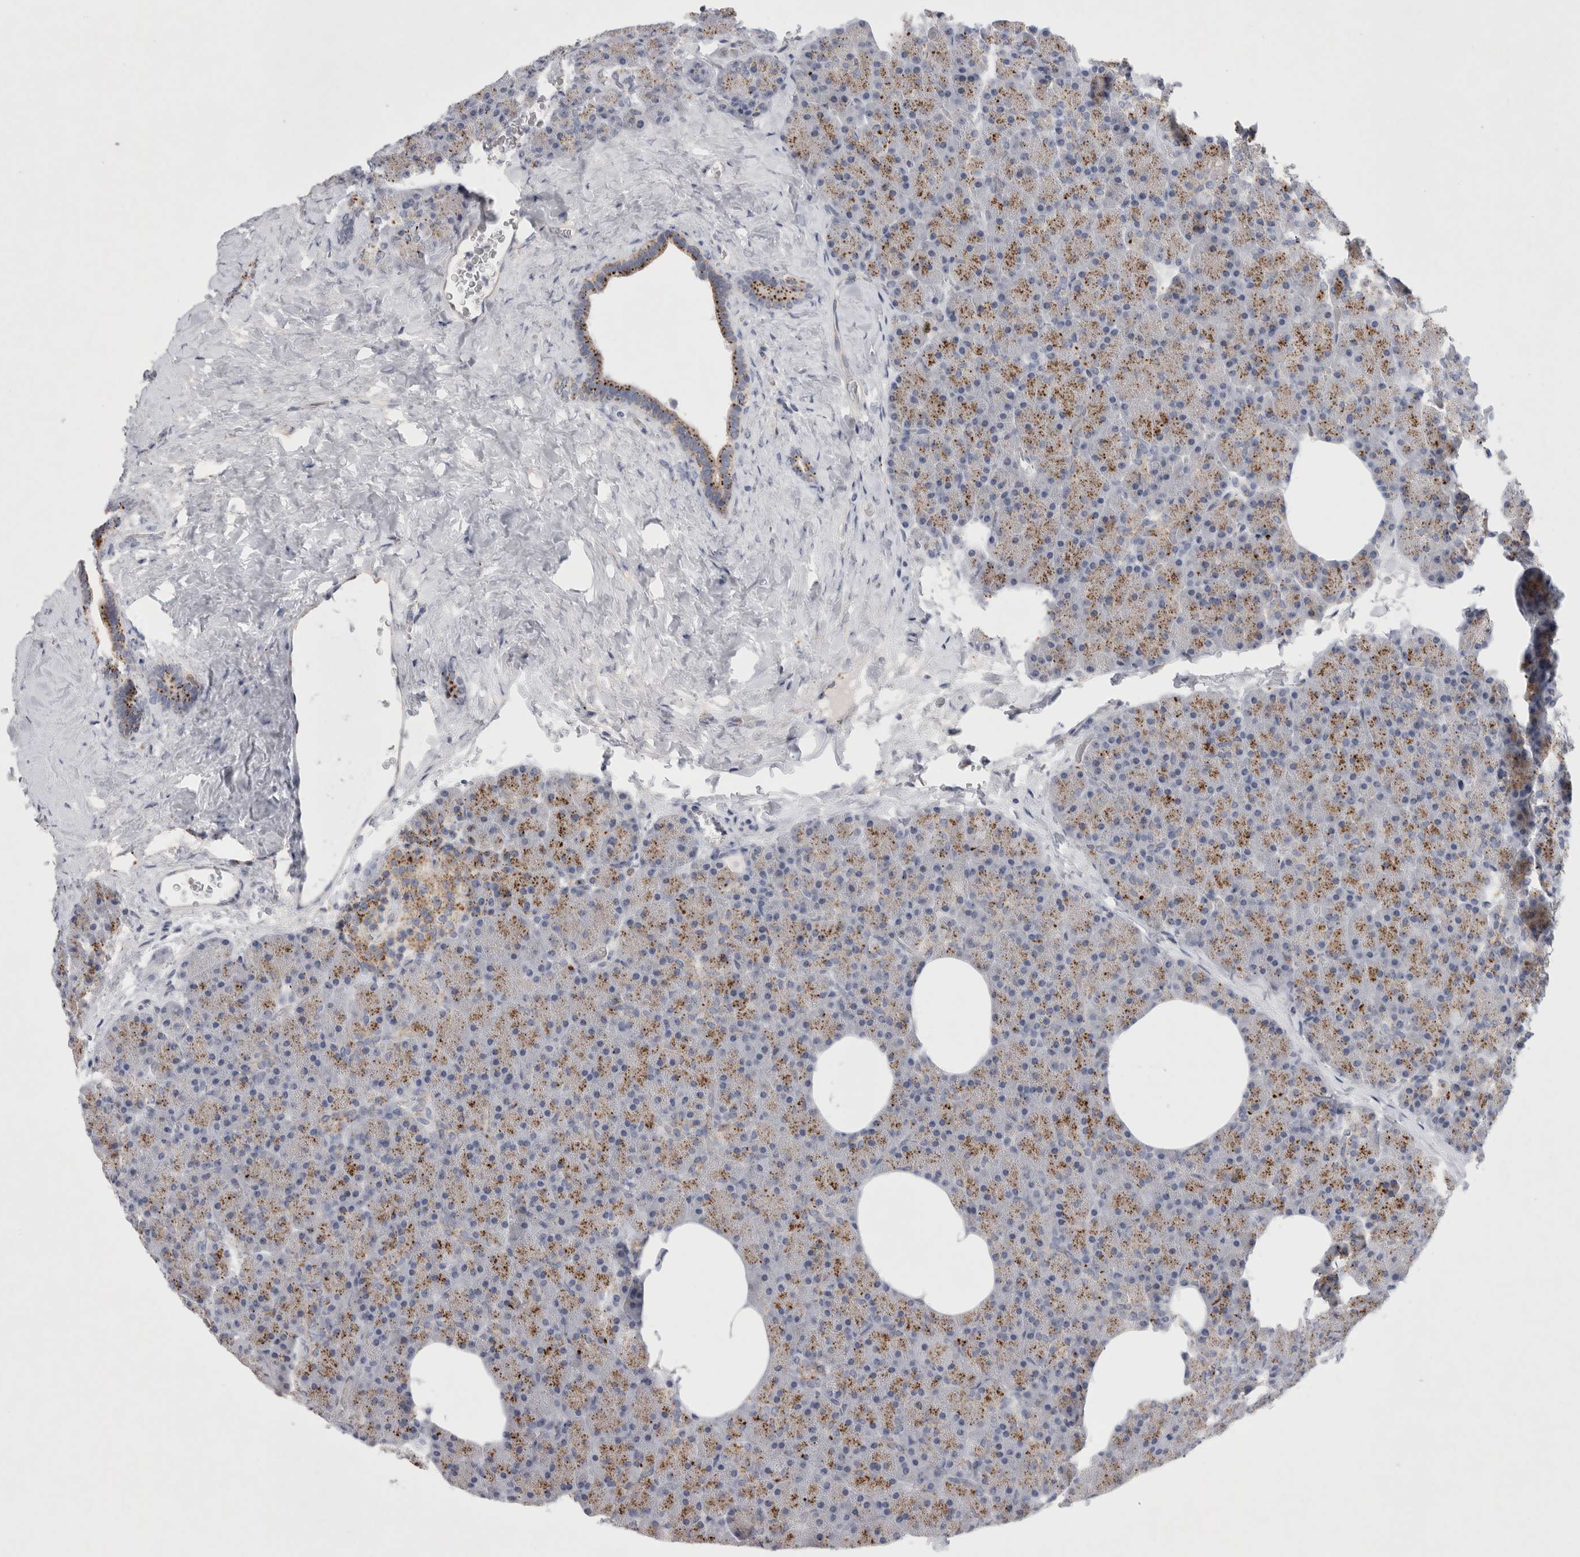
{"staining": {"intensity": "moderate", "quantity": "<25%", "location": "cytoplasmic/membranous"}, "tissue": "pancreas", "cell_type": "Exocrine glandular cells", "image_type": "normal", "snomed": [{"axis": "morphology", "description": "Normal tissue, NOS"}, {"axis": "morphology", "description": "Carcinoid, malignant, NOS"}, {"axis": "topography", "description": "Pancreas"}], "caption": "DAB (3,3'-diaminobenzidine) immunohistochemical staining of unremarkable human pancreas exhibits moderate cytoplasmic/membranous protein positivity in about <25% of exocrine glandular cells.", "gene": "GAA", "patient": {"sex": "female", "age": 35}}